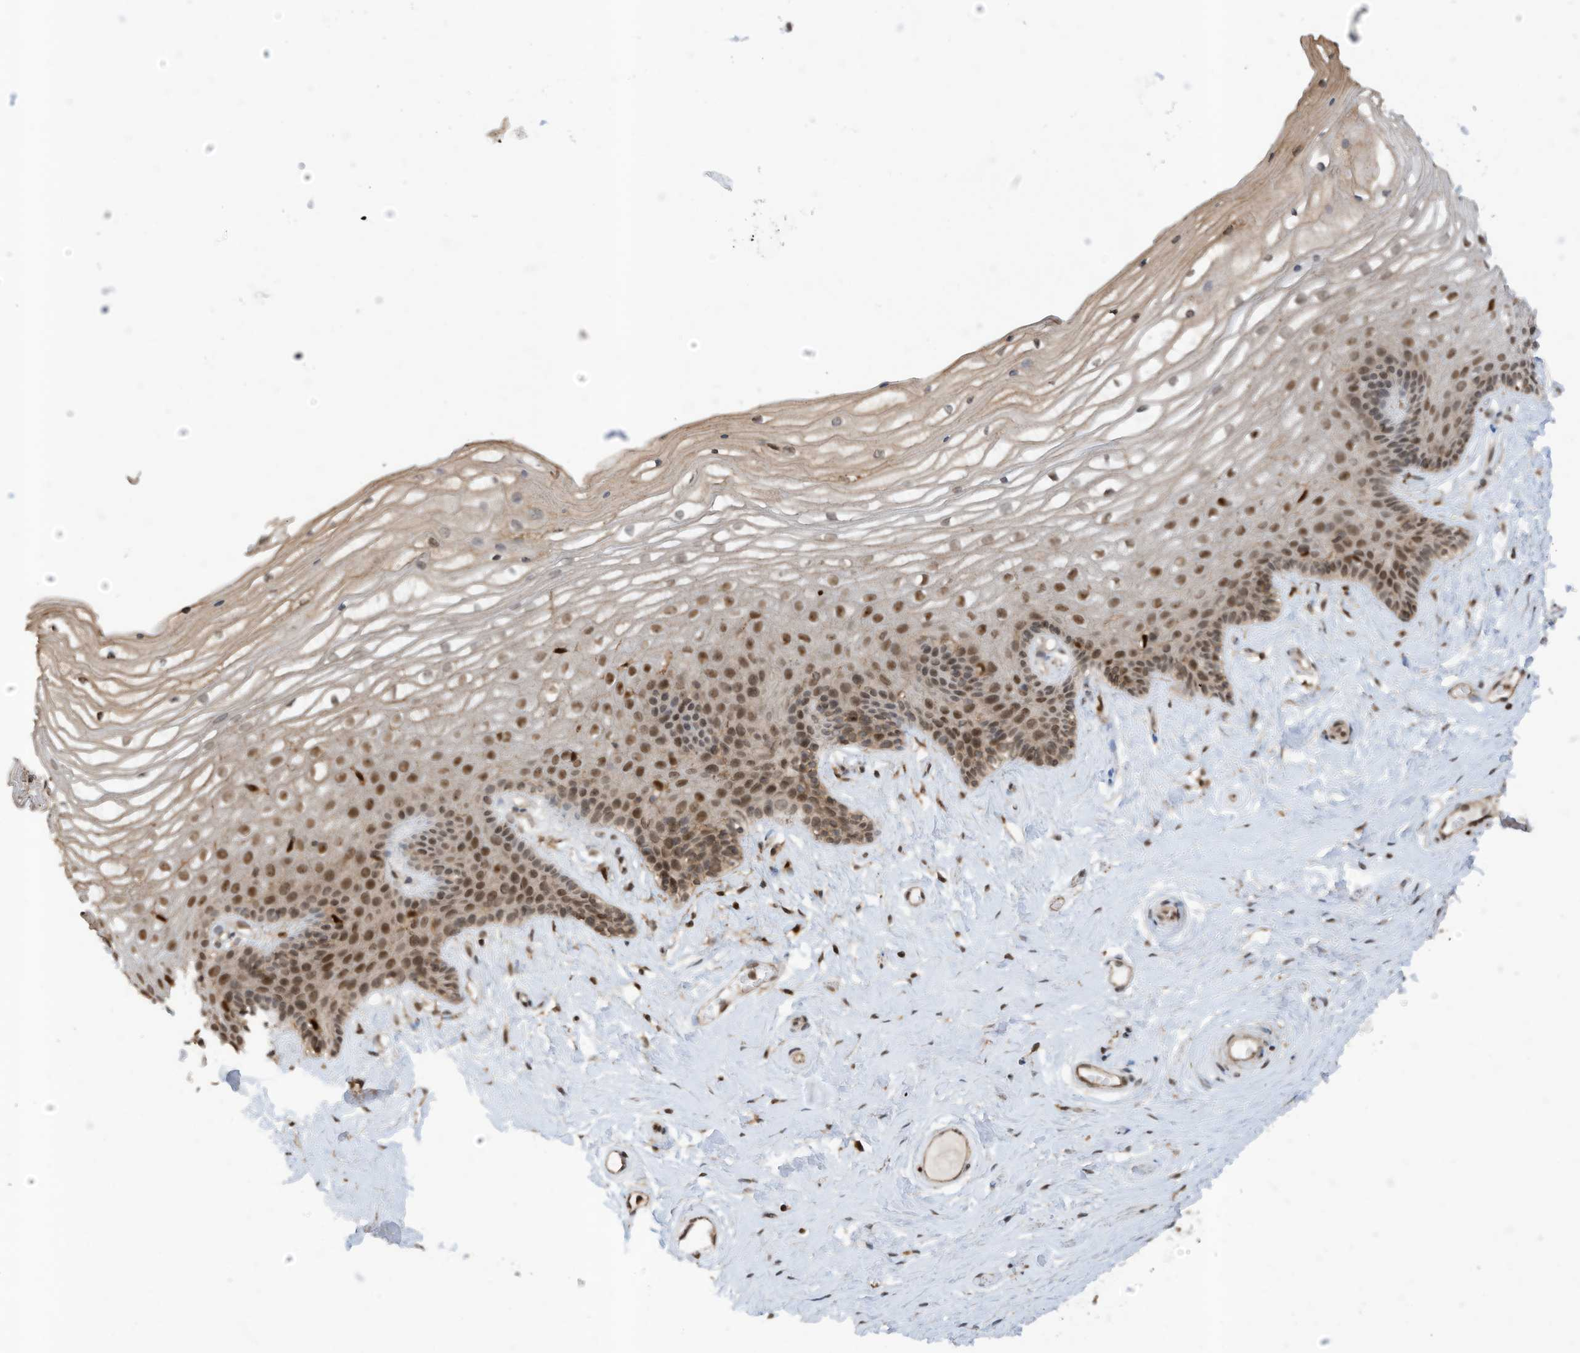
{"staining": {"intensity": "moderate", "quantity": ">75%", "location": "nuclear"}, "tissue": "vagina", "cell_type": "Squamous epithelial cells", "image_type": "normal", "snomed": [{"axis": "morphology", "description": "Normal tissue, NOS"}, {"axis": "topography", "description": "Vagina"}, {"axis": "topography", "description": "Cervix"}], "caption": "Vagina stained for a protein displays moderate nuclear positivity in squamous epithelial cells. (Stains: DAB in brown, nuclei in blue, Microscopy: brightfield microscopy at high magnification).", "gene": "REPIN1", "patient": {"sex": "female", "age": 40}}